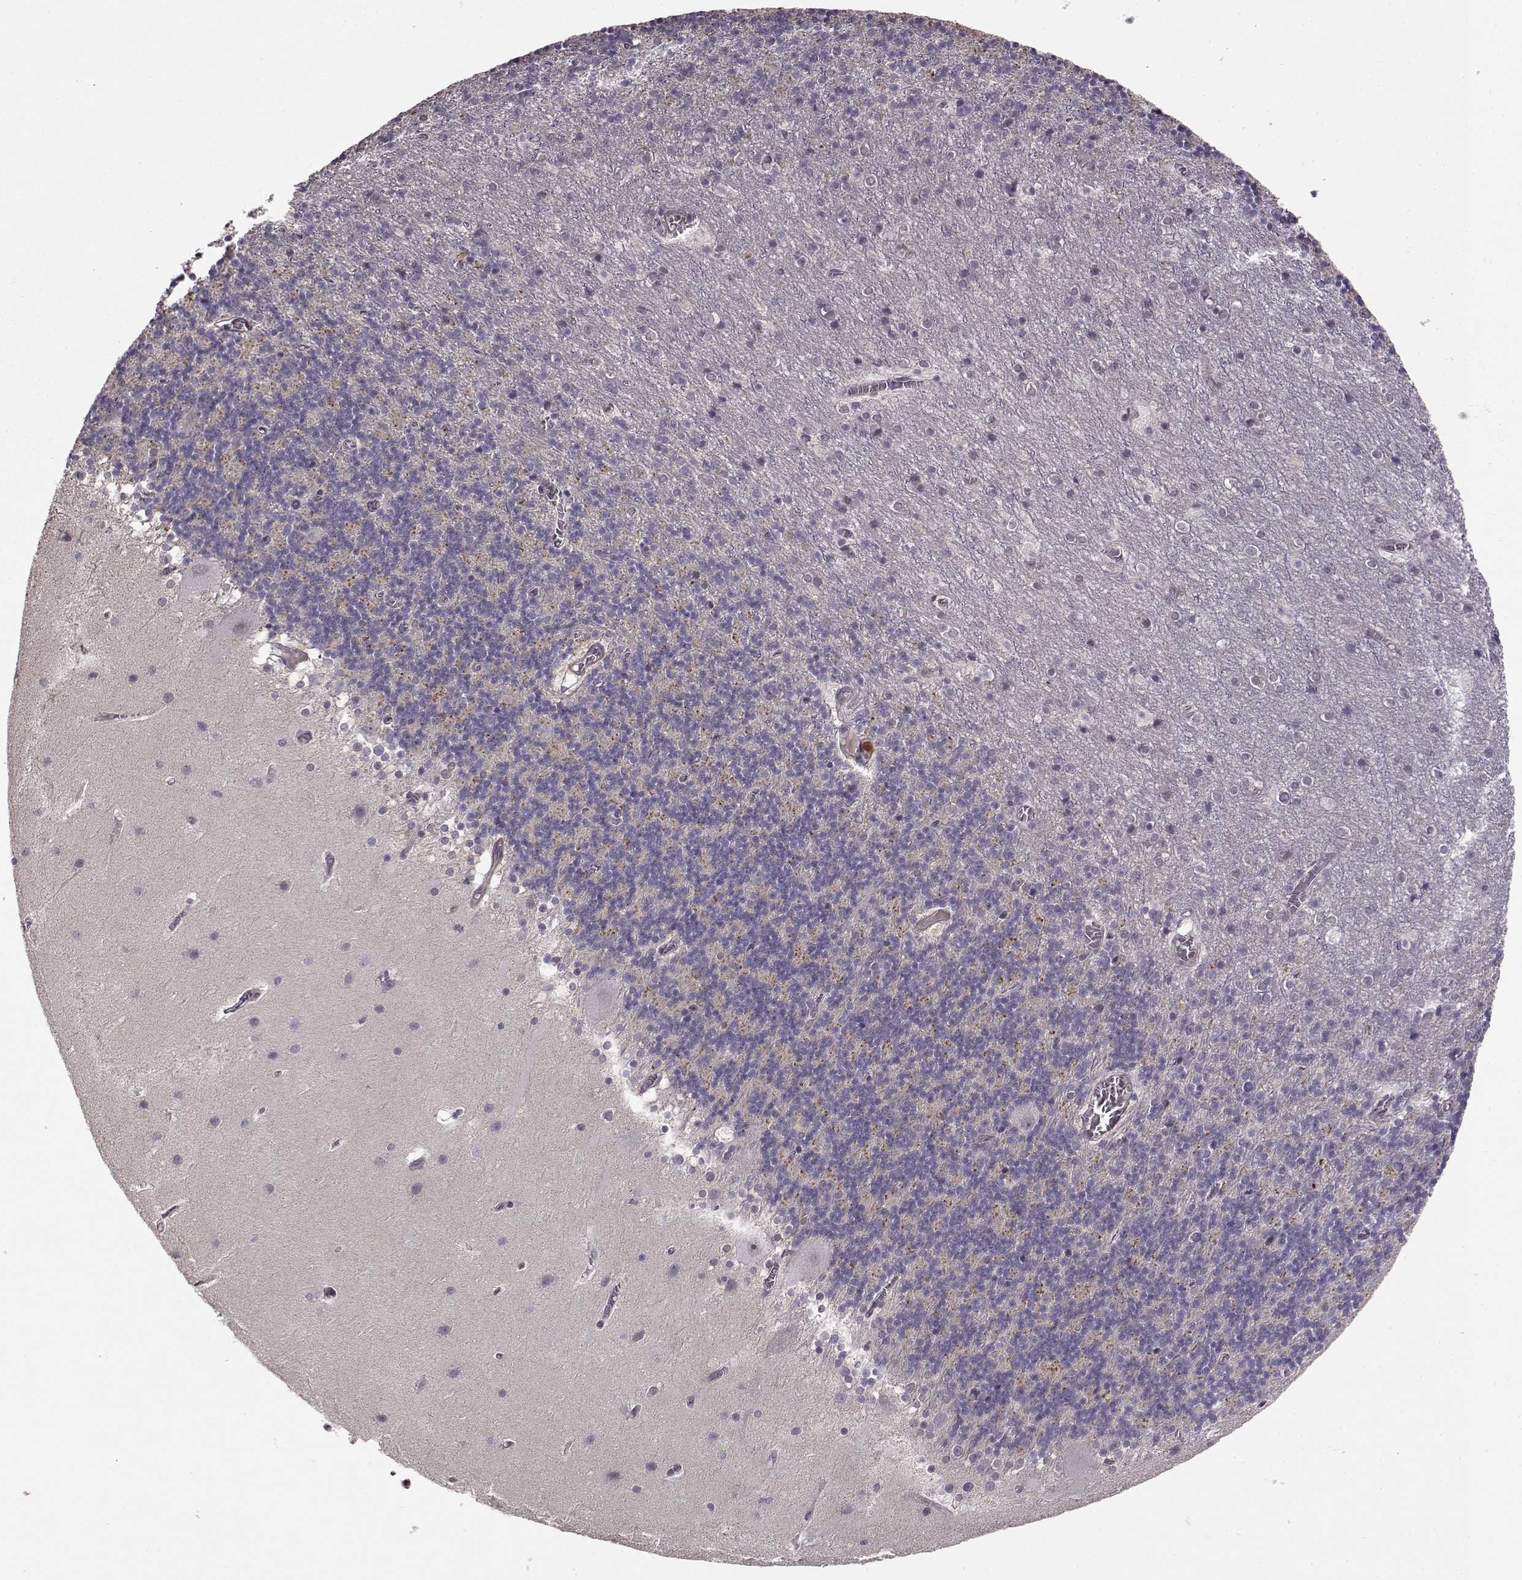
{"staining": {"intensity": "negative", "quantity": "none", "location": "none"}, "tissue": "cerebellum", "cell_type": "Cells in granular layer", "image_type": "normal", "snomed": [{"axis": "morphology", "description": "Normal tissue, NOS"}, {"axis": "topography", "description": "Cerebellum"}], "caption": "Immunohistochemistry (IHC) photomicrograph of unremarkable cerebellum: cerebellum stained with DAB (3,3'-diaminobenzidine) demonstrates no significant protein positivity in cells in granular layer.", "gene": "SLAIN2", "patient": {"sex": "male", "age": 70}}